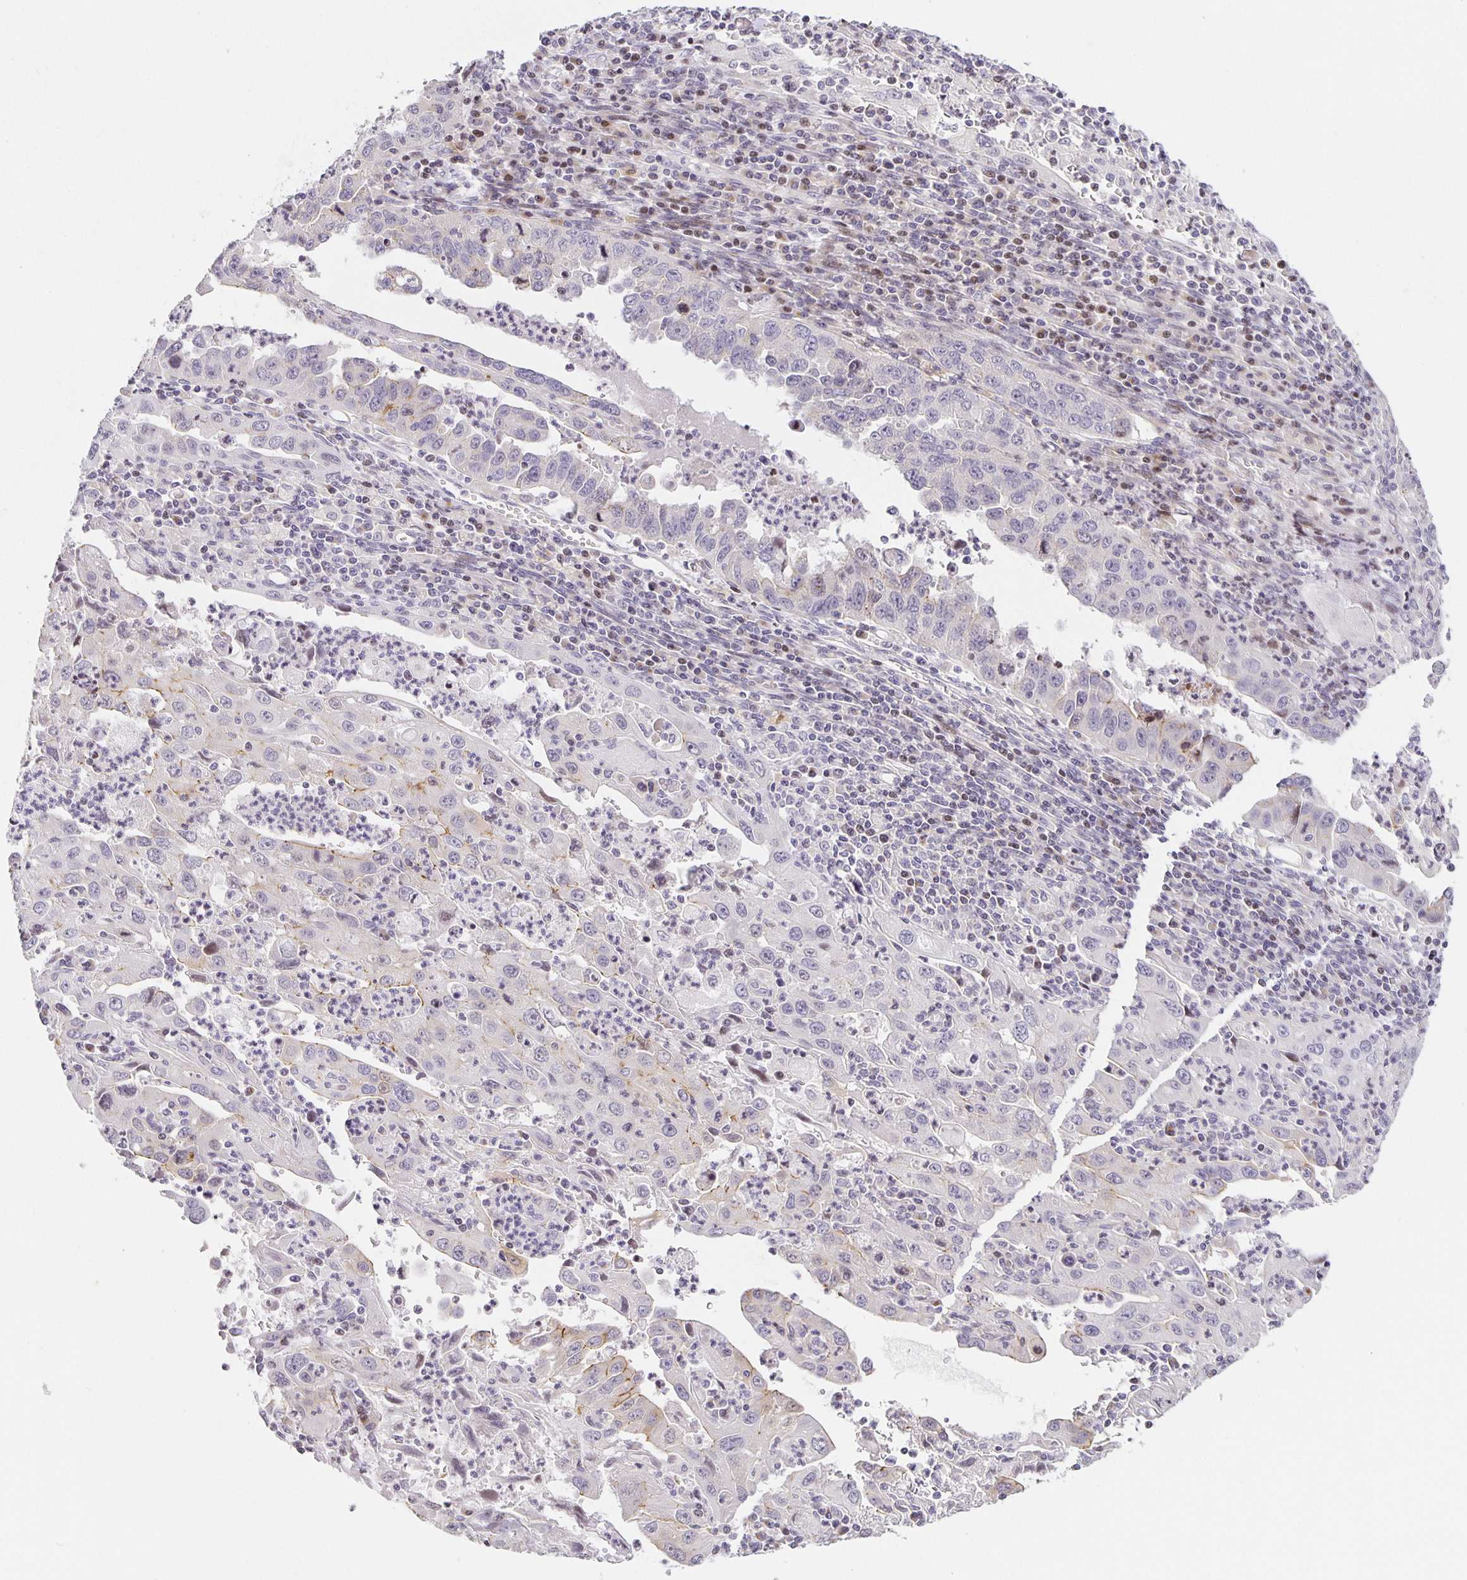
{"staining": {"intensity": "weak", "quantity": "<25%", "location": "cytoplasmic/membranous"}, "tissue": "endometrial cancer", "cell_type": "Tumor cells", "image_type": "cancer", "snomed": [{"axis": "morphology", "description": "Adenocarcinoma, NOS"}, {"axis": "topography", "description": "Uterus"}], "caption": "Micrograph shows no protein positivity in tumor cells of adenocarcinoma (endometrial) tissue. Brightfield microscopy of immunohistochemistry (IHC) stained with DAB (brown) and hematoxylin (blue), captured at high magnification.", "gene": "TJP3", "patient": {"sex": "female", "age": 62}}